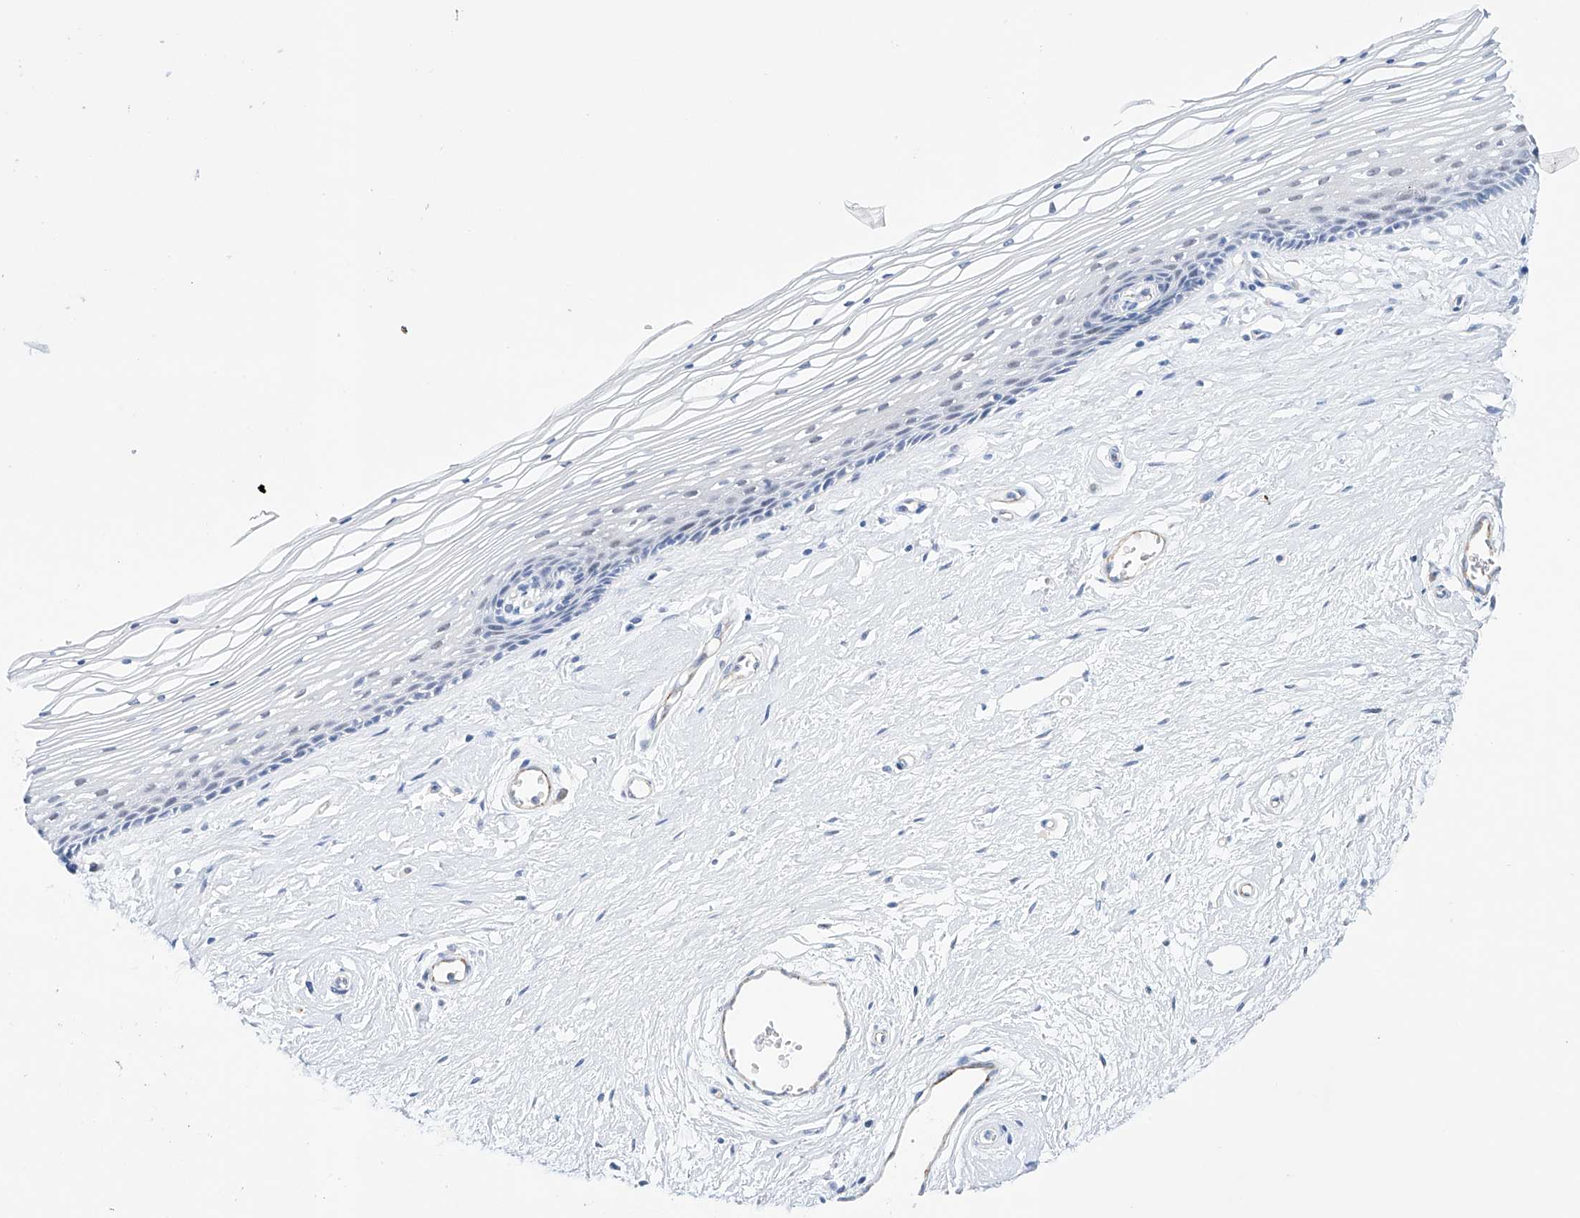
{"staining": {"intensity": "negative", "quantity": "none", "location": "none"}, "tissue": "vagina", "cell_type": "Squamous epithelial cells", "image_type": "normal", "snomed": [{"axis": "morphology", "description": "Normal tissue, NOS"}, {"axis": "topography", "description": "Vagina"}], "caption": "Squamous epithelial cells are negative for brown protein staining in benign vagina. (DAB immunohistochemistry (IHC) with hematoxylin counter stain).", "gene": "ETV7", "patient": {"sex": "female", "age": 46}}